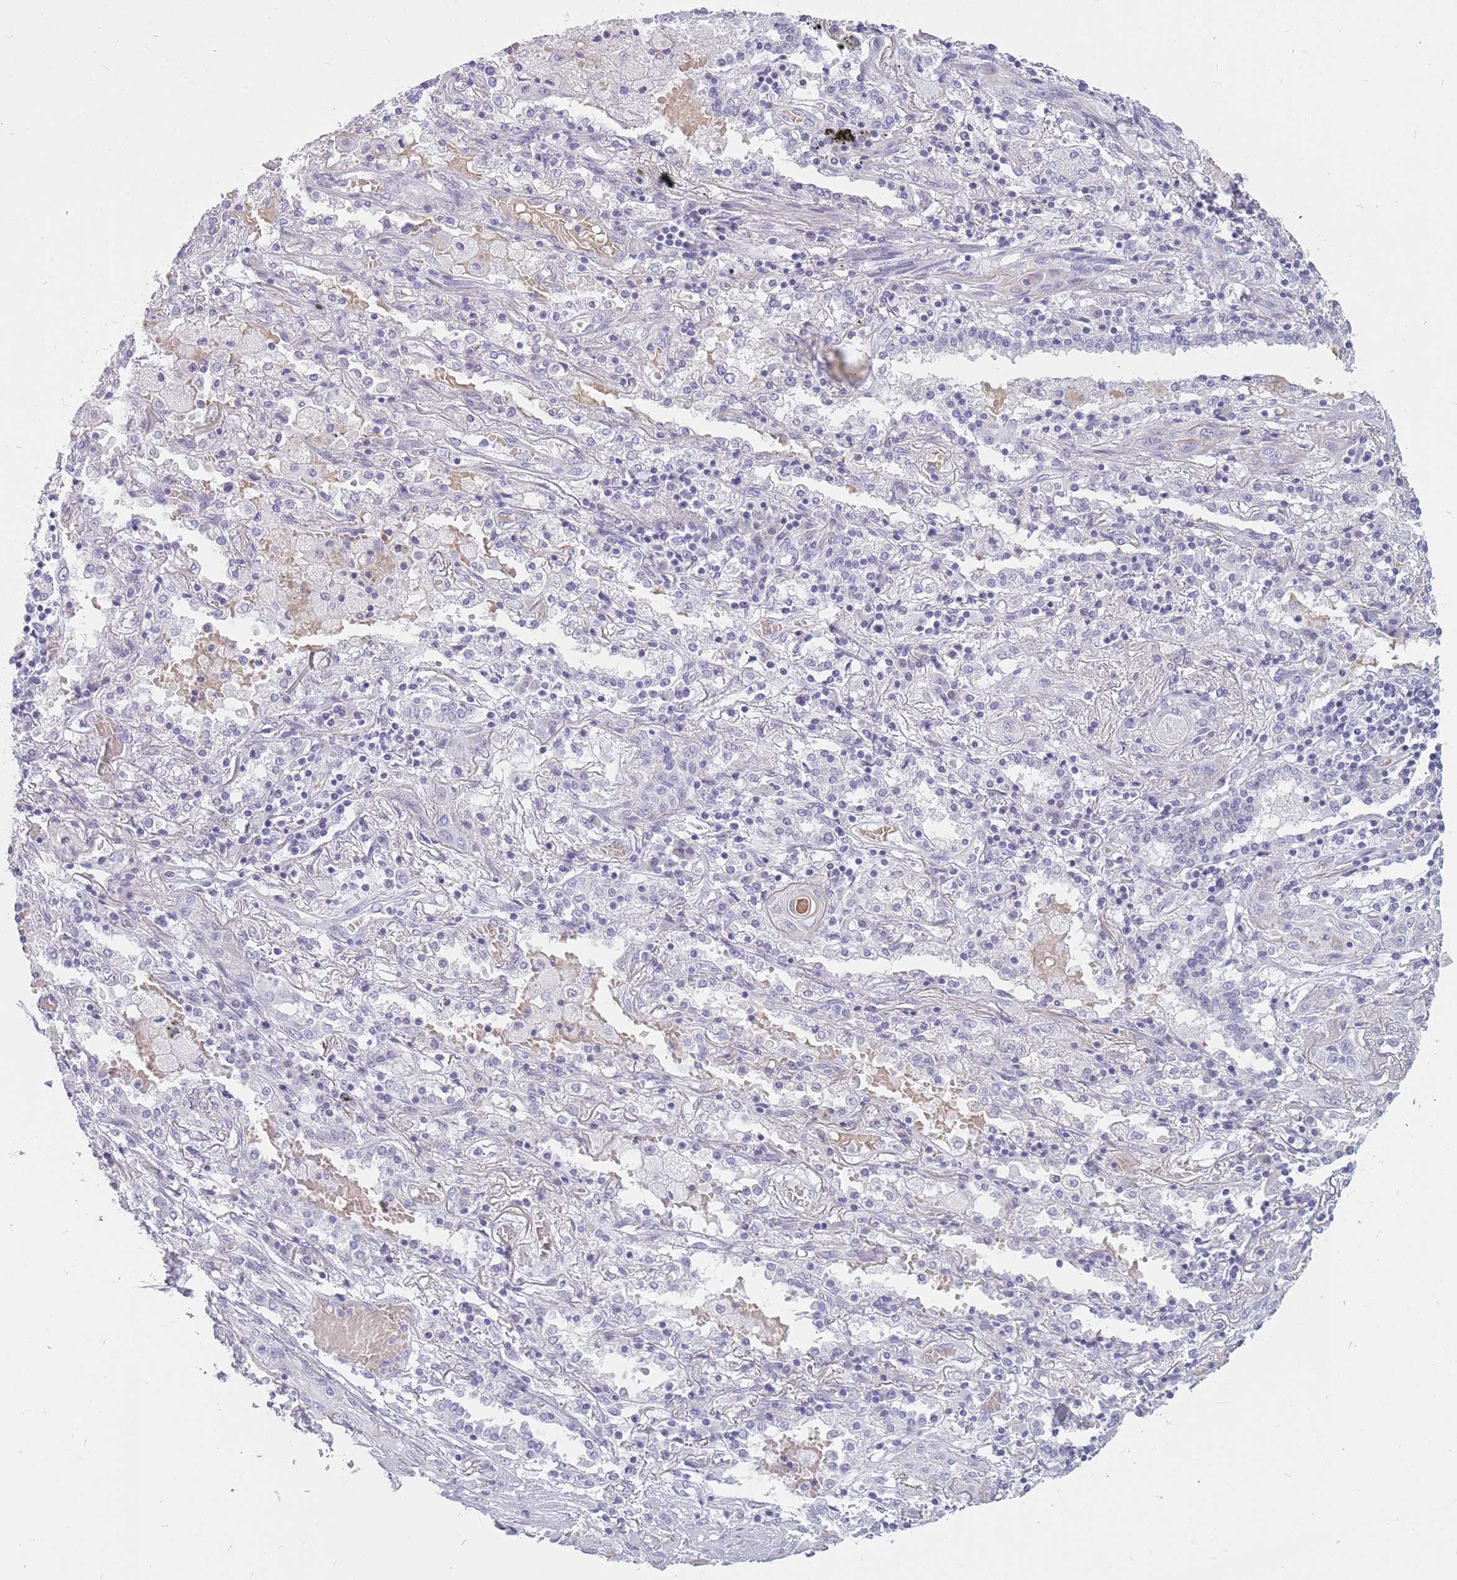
{"staining": {"intensity": "negative", "quantity": "none", "location": "none"}, "tissue": "lung cancer", "cell_type": "Tumor cells", "image_type": "cancer", "snomed": [{"axis": "morphology", "description": "Squamous cell carcinoma, NOS"}, {"axis": "topography", "description": "Lung"}], "caption": "IHC of lung squamous cell carcinoma shows no staining in tumor cells.", "gene": "INS", "patient": {"sex": "female", "age": 47}}